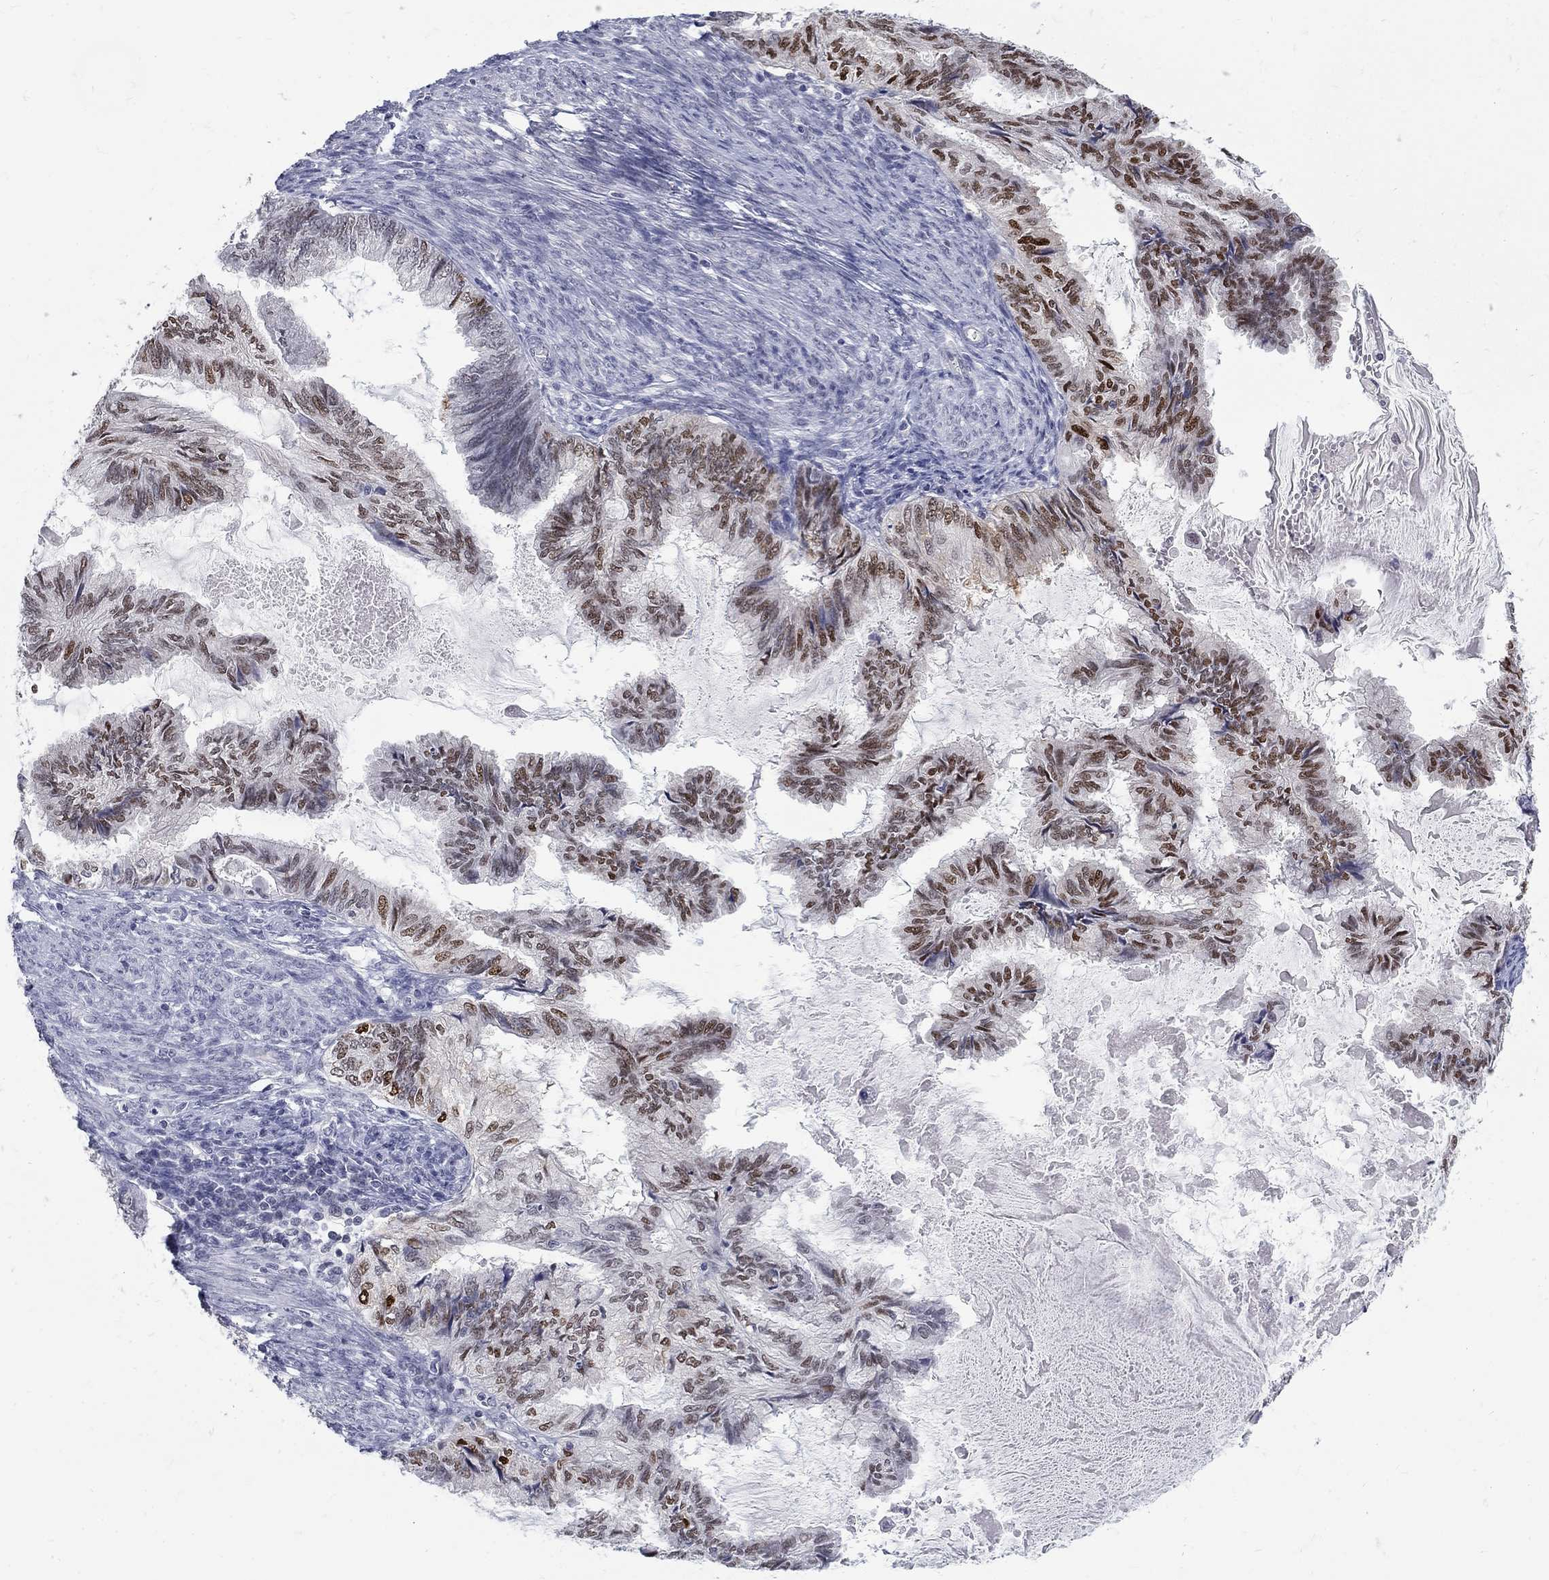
{"staining": {"intensity": "strong", "quantity": "25%-75%", "location": "nuclear"}, "tissue": "endometrial cancer", "cell_type": "Tumor cells", "image_type": "cancer", "snomed": [{"axis": "morphology", "description": "Adenocarcinoma, NOS"}, {"axis": "topography", "description": "Endometrium"}], "caption": "DAB (3,3'-diaminobenzidine) immunohistochemical staining of human endometrial cancer (adenocarcinoma) demonstrates strong nuclear protein expression in approximately 25%-75% of tumor cells.", "gene": "GCFC2", "patient": {"sex": "female", "age": 86}}